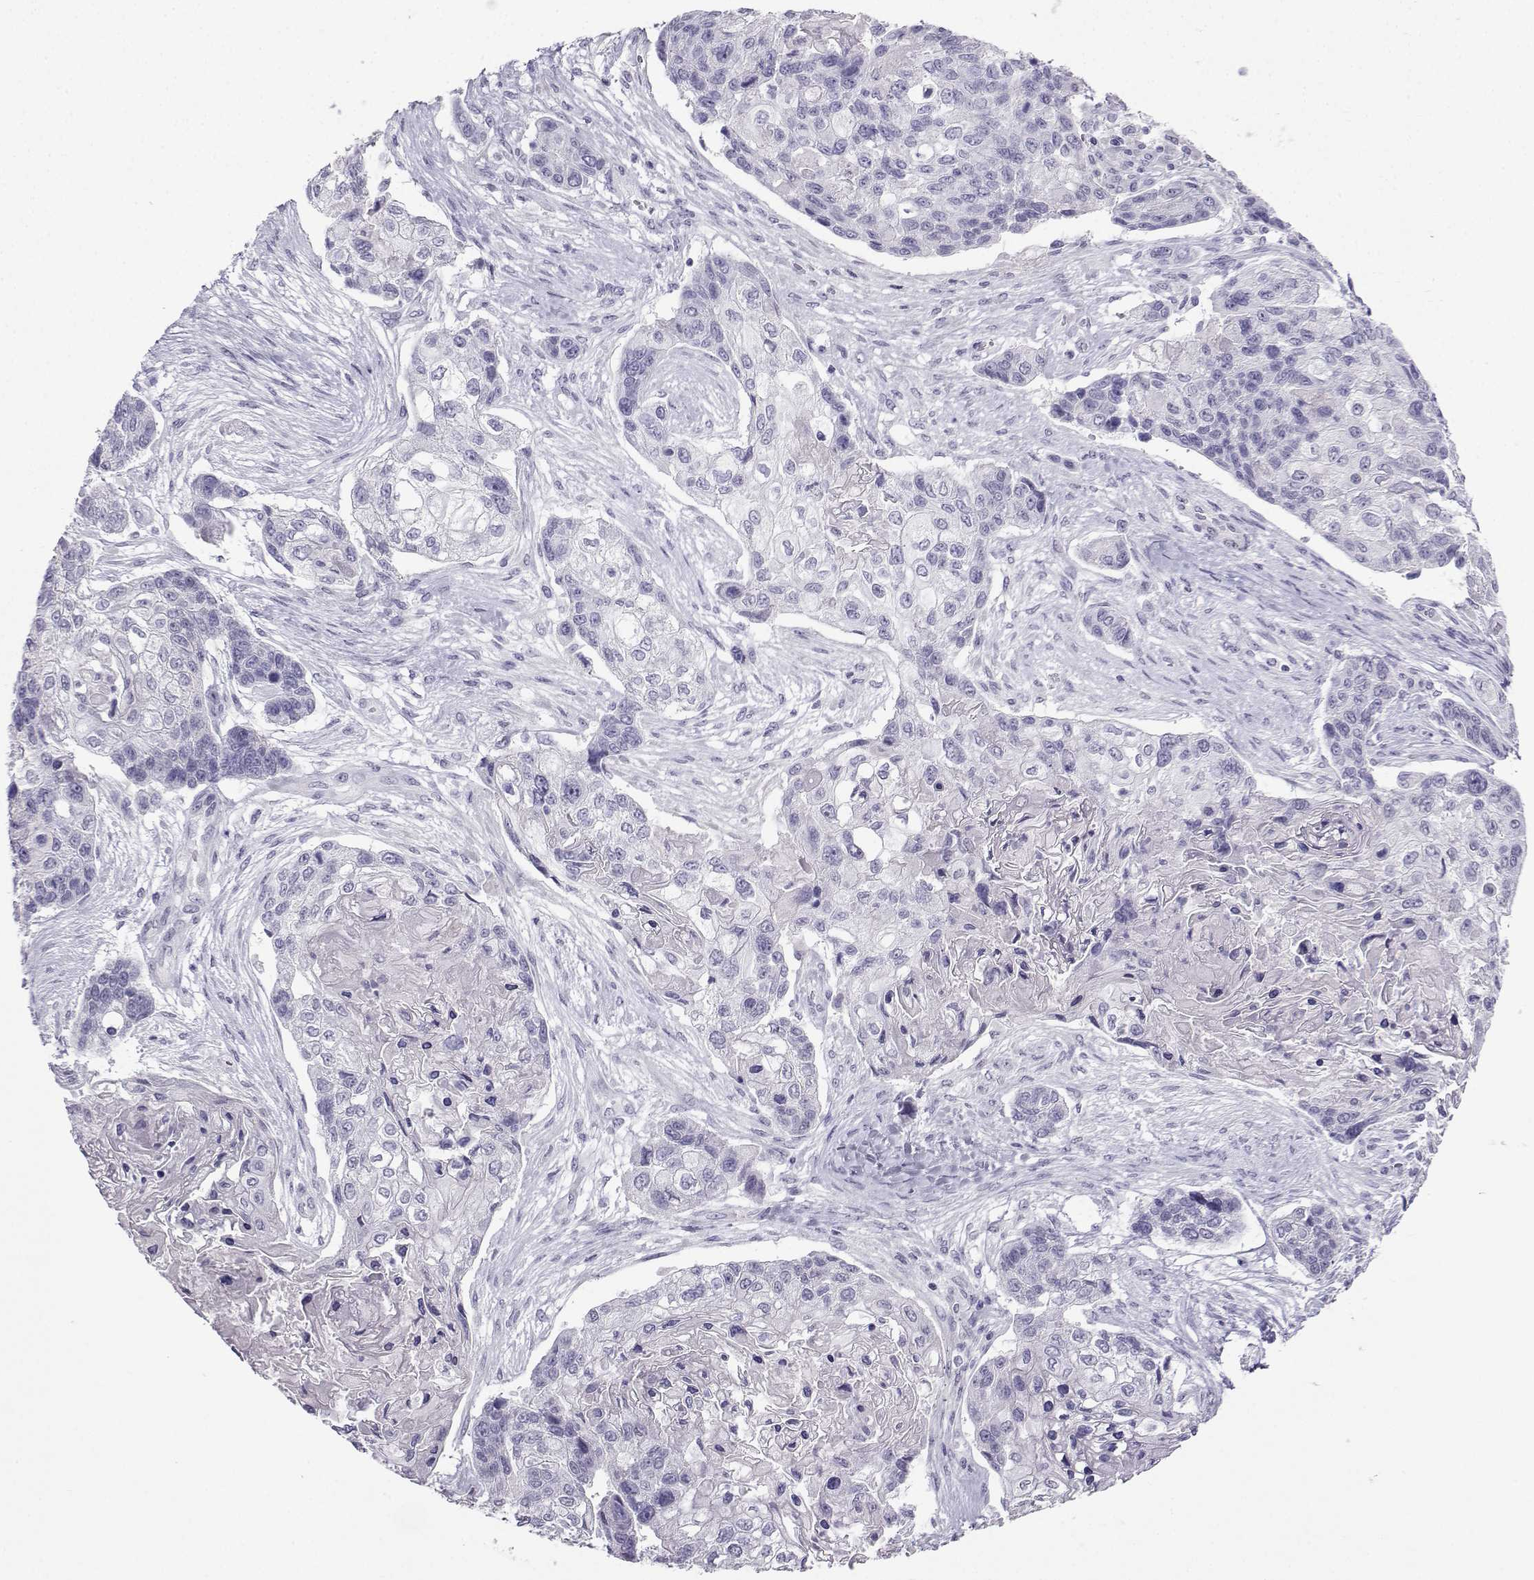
{"staining": {"intensity": "negative", "quantity": "none", "location": "none"}, "tissue": "lung cancer", "cell_type": "Tumor cells", "image_type": "cancer", "snomed": [{"axis": "morphology", "description": "Squamous cell carcinoma, NOS"}, {"axis": "topography", "description": "Lung"}], "caption": "A photomicrograph of lung cancer (squamous cell carcinoma) stained for a protein reveals no brown staining in tumor cells.", "gene": "KIF17", "patient": {"sex": "male", "age": 69}}